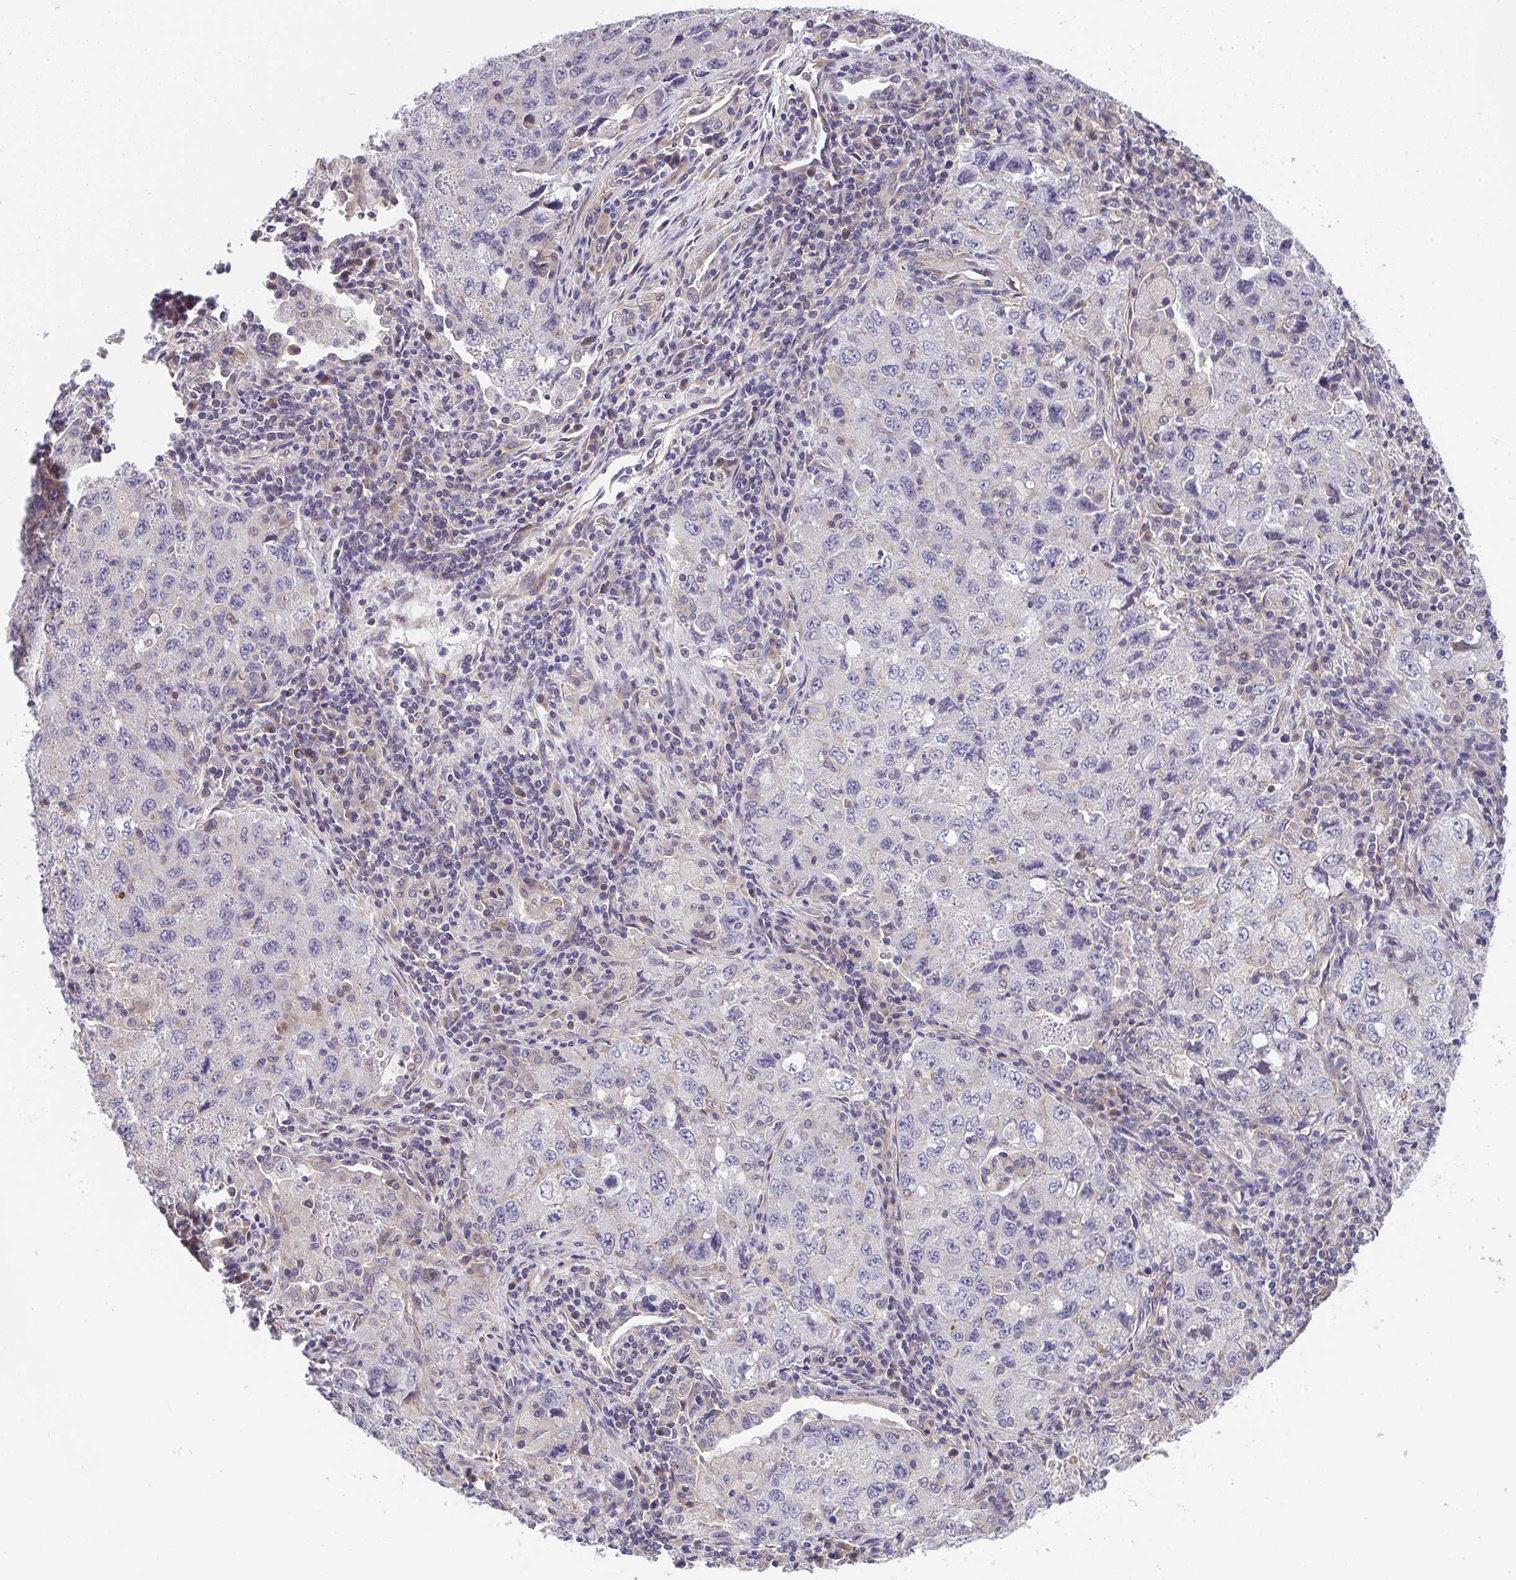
{"staining": {"intensity": "negative", "quantity": "none", "location": "none"}, "tissue": "lung cancer", "cell_type": "Tumor cells", "image_type": "cancer", "snomed": [{"axis": "morphology", "description": "Adenocarcinoma, NOS"}, {"axis": "topography", "description": "Lung"}], "caption": "The immunohistochemistry (IHC) image has no significant positivity in tumor cells of lung cancer tissue. The staining was performed using DAB (3,3'-diaminobenzidine) to visualize the protein expression in brown, while the nuclei were stained in blue with hematoxylin (Magnification: 20x).", "gene": "ZNF696", "patient": {"sex": "female", "age": 57}}